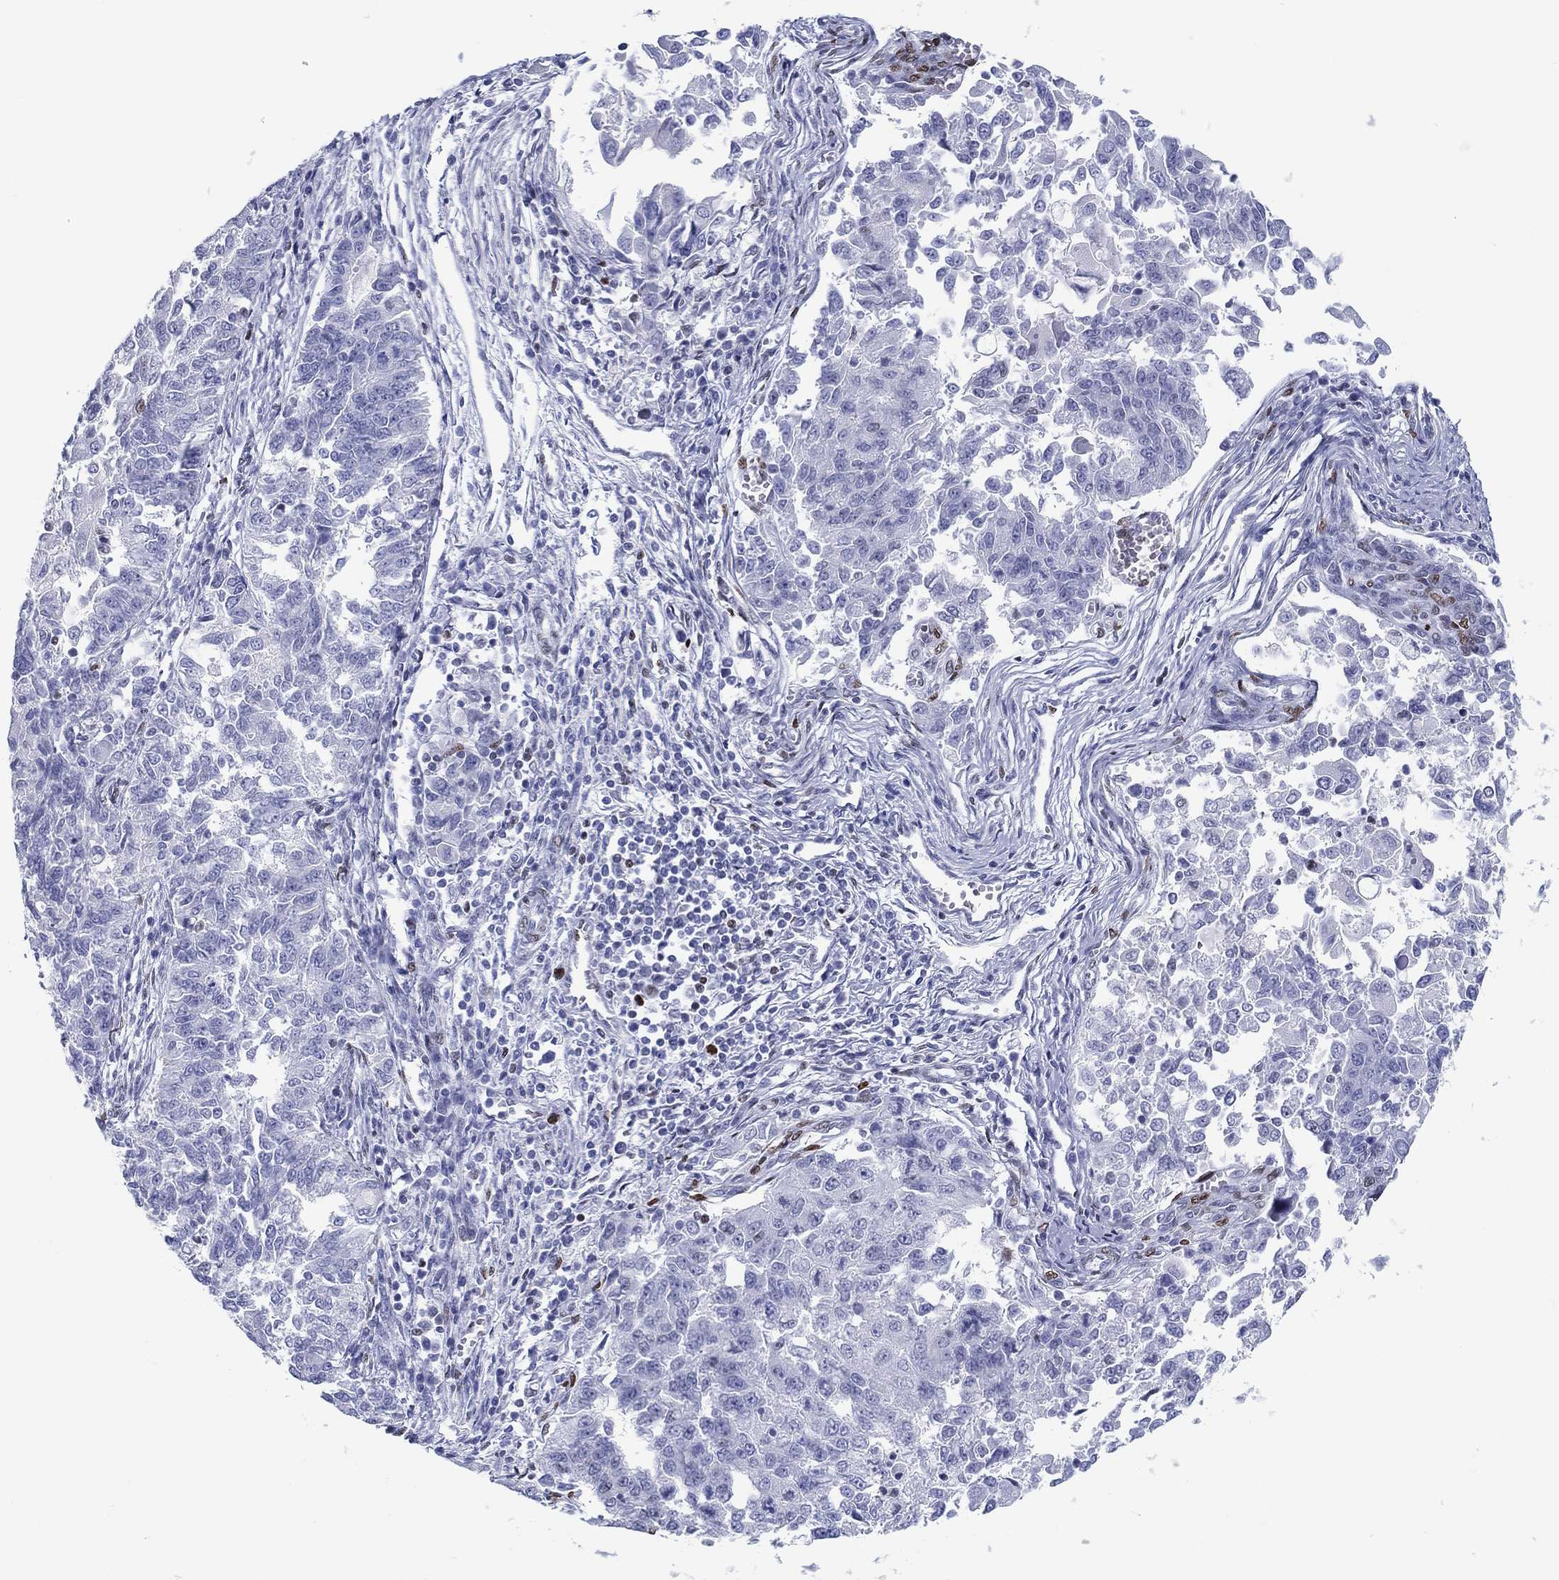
{"staining": {"intensity": "negative", "quantity": "none", "location": "none"}, "tissue": "endometrial cancer", "cell_type": "Tumor cells", "image_type": "cancer", "snomed": [{"axis": "morphology", "description": "Adenocarcinoma, NOS"}, {"axis": "topography", "description": "Endometrium"}], "caption": "IHC of adenocarcinoma (endometrial) displays no staining in tumor cells.", "gene": "H1-1", "patient": {"sex": "female", "age": 43}}